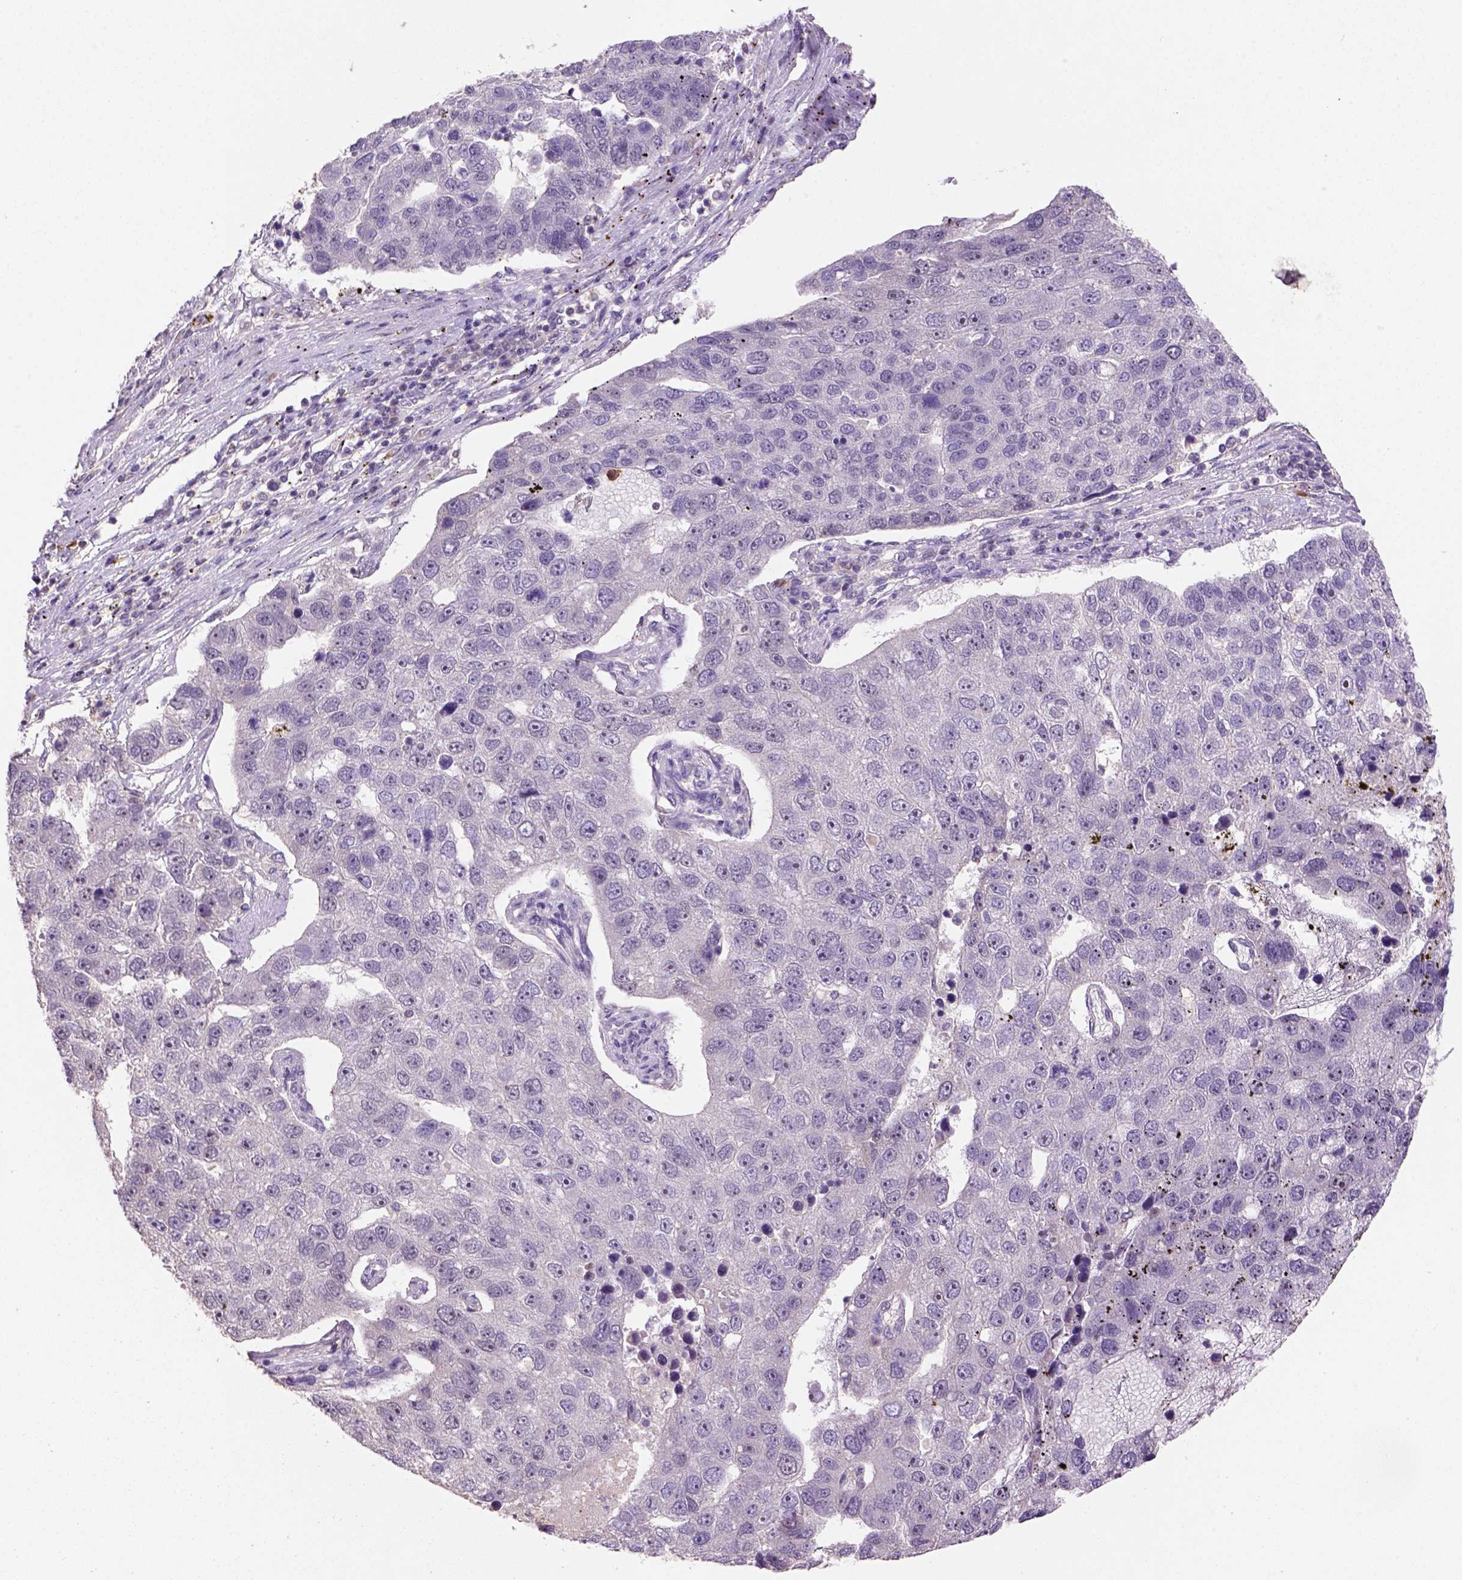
{"staining": {"intensity": "negative", "quantity": "none", "location": "none"}, "tissue": "pancreatic cancer", "cell_type": "Tumor cells", "image_type": "cancer", "snomed": [{"axis": "morphology", "description": "Adenocarcinoma, NOS"}, {"axis": "topography", "description": "Pancreas"}], "caption": "The photomicrograph displays no significant expression in tumor cells of adenocarcinoma (pancreatic).", "gene": "SCML4", "patient": {"sex": "female", "age": 61}}